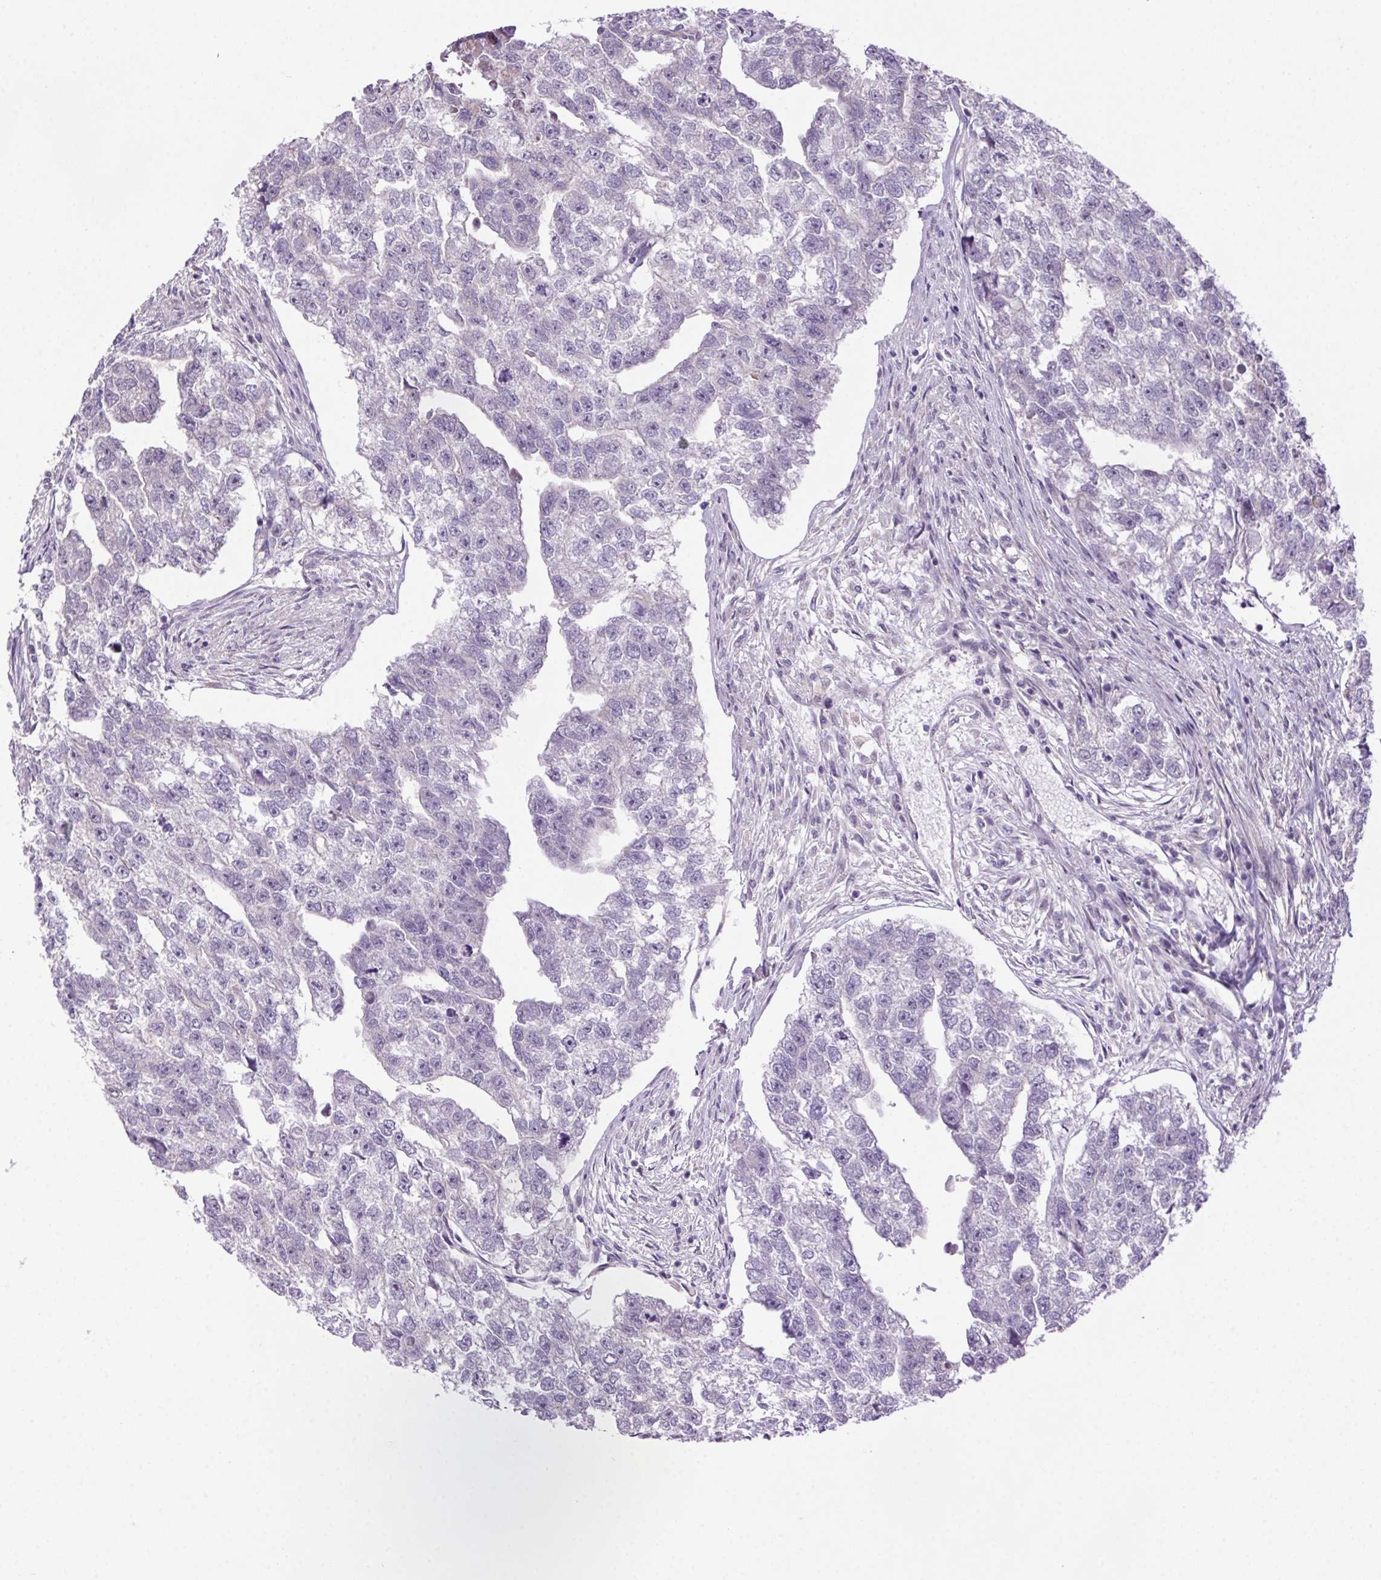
{"staining": {"intensity": "negative", "quantity": "none", "location": "none"}, "tissue": "testis cancer", "cell_type": "Tumor cells", "image_type": "cancer", "snomed": [{"axis": "morphology", "description": "Carcinoma, Embryonal, NOS"}, {"axis": "morphology", "description": "Teratoma, malignant, NOS"}, {"axis": "topography", "description": "Testis"}], "caption": "An IHC micrograph of testis cancer (malignant teratoma) is shown. There is no staining in tumor cells of testis cancer (malignant teratoma).", "gene": "LRRTM1", "patient": {"sex": "male", "age": 44}}